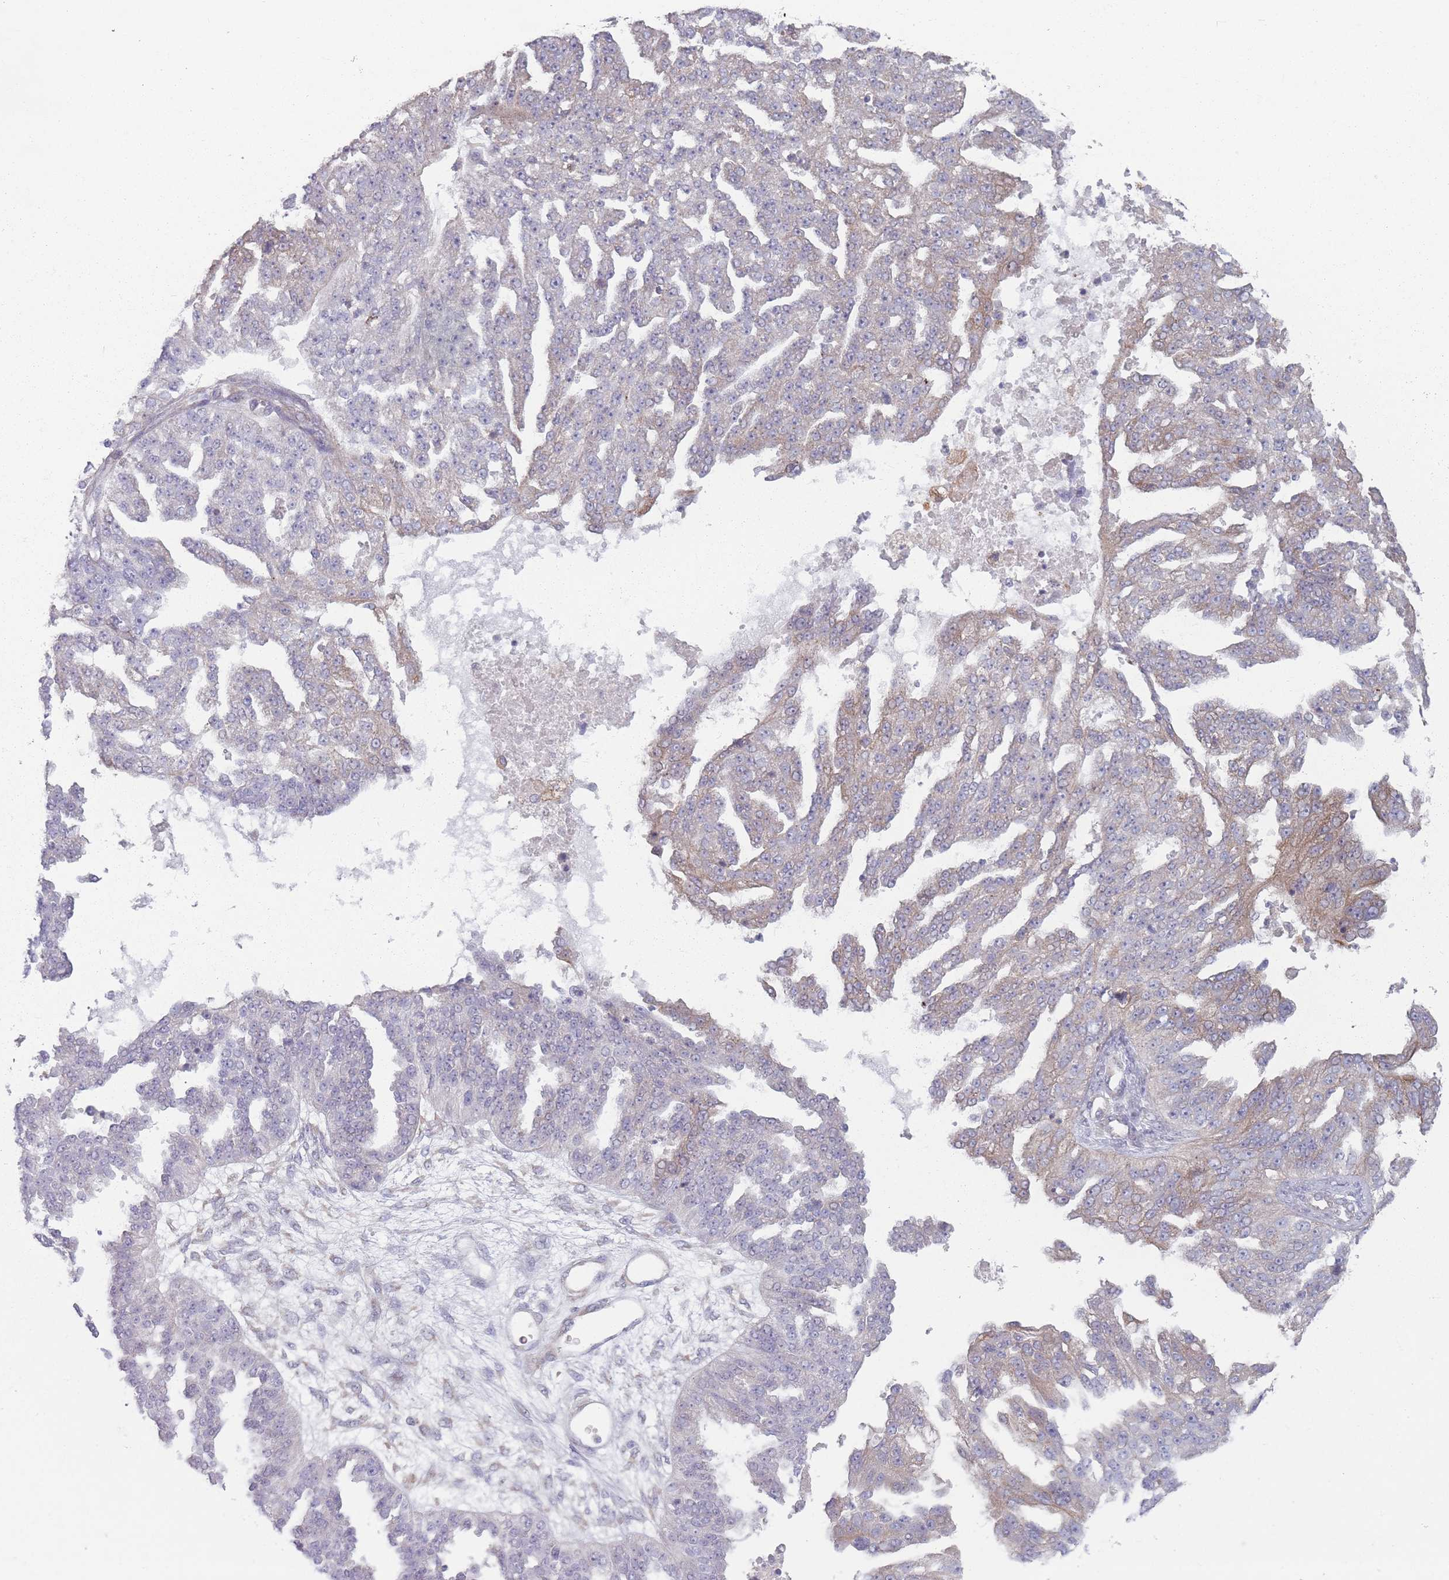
{"staining": {"intensity": "weak", "quantity": "<25%", "location": "cytoplasmic/membranous"}, "tissue": "ovarian cancer", "cell_type": "Tumor cells", "image_type": "cancer", "snomed": [{"axis": "morphology", "description": "Cystadenocarcinoma, serous, NOS"}, {"axis": "topography", "description": "Ovary"}], "caption": "This is an immunohistochemistry photomicrograph of ovarian cancer (serous cystadenocarcinoma). There is no expression in tumor cells.", "gene": "HSBP1L1", "patient": {"sex": "female", "age": 58}}